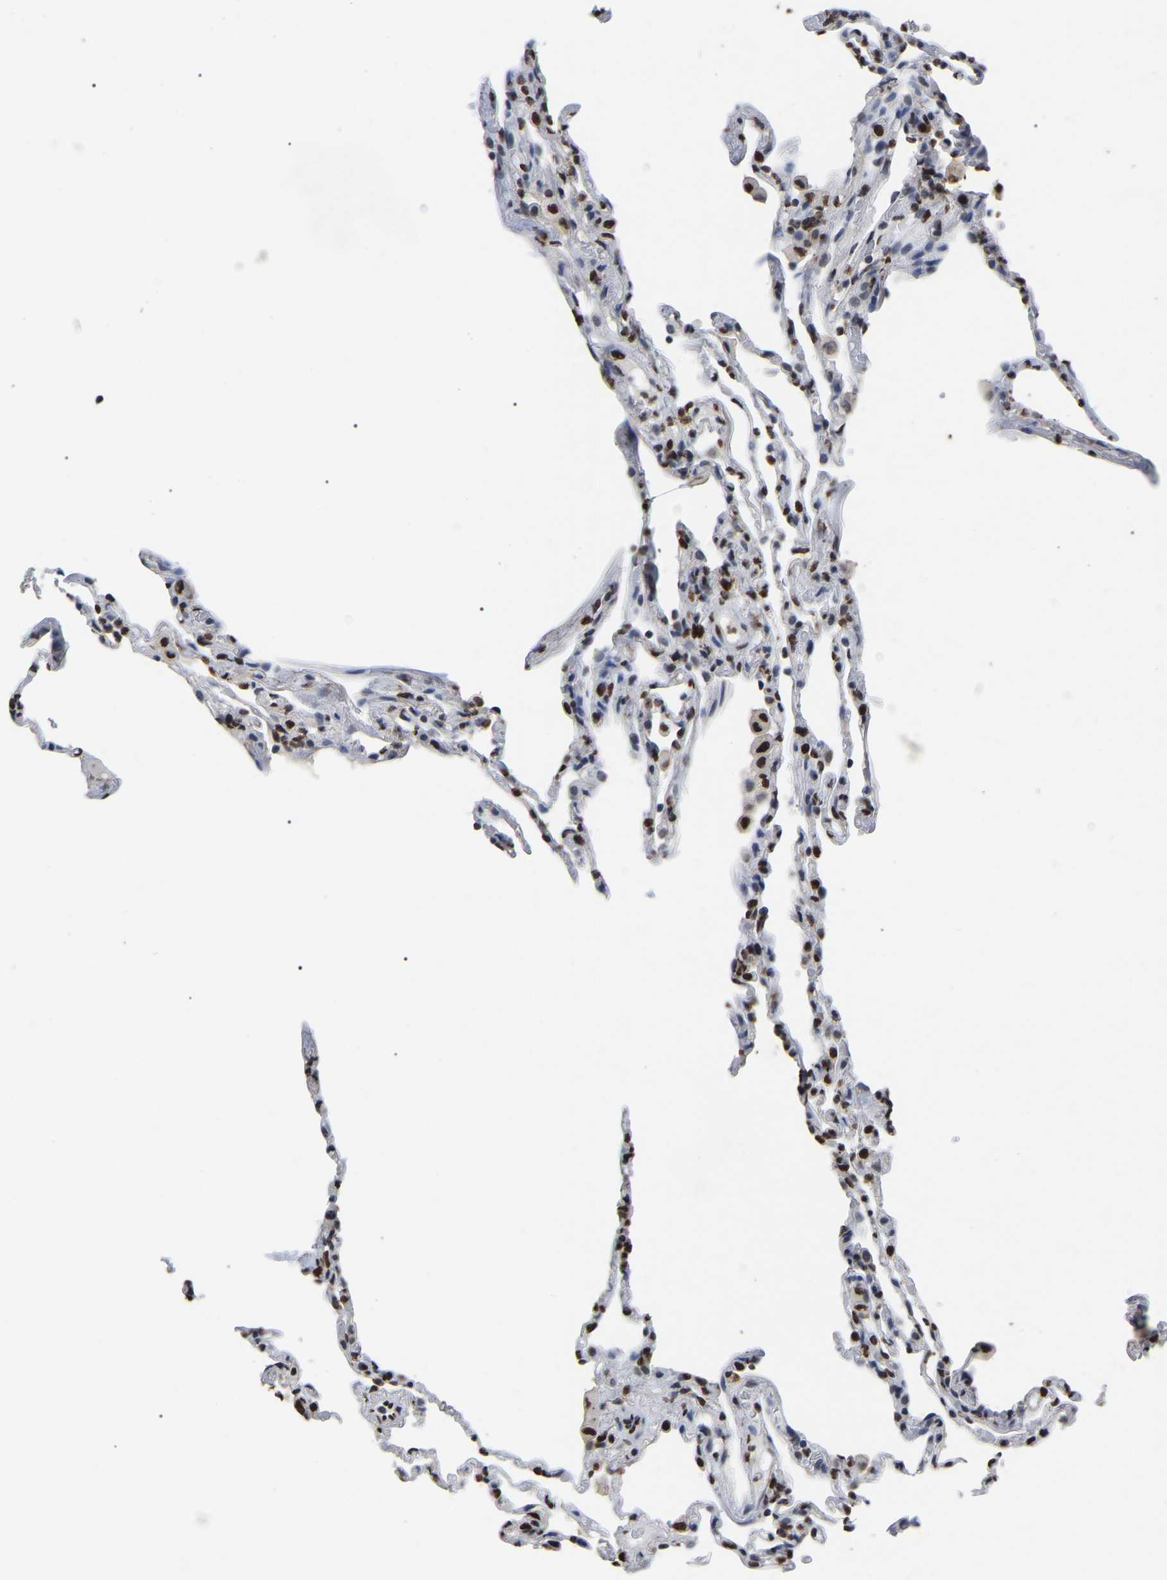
{"staining": {"intensity": "moderate", "quantity": ">75%", "location": "nuclear"}, "tissue": "lung", "cell_type": "Alveolar cells", "image_type": "normal", "snomed": [{"axis": "morphology", "description": "Normal tissue, NOS"}, {"axis": "topography", "description": "Lung"}], "caption": "Alveolar cells reveal medium levels of moderate nuclear staining in about >75% of cells in normal lung. Nuclei are stained in blue.", "gene": "RBL2", "patient": {"sex": "male", "age": 59}}